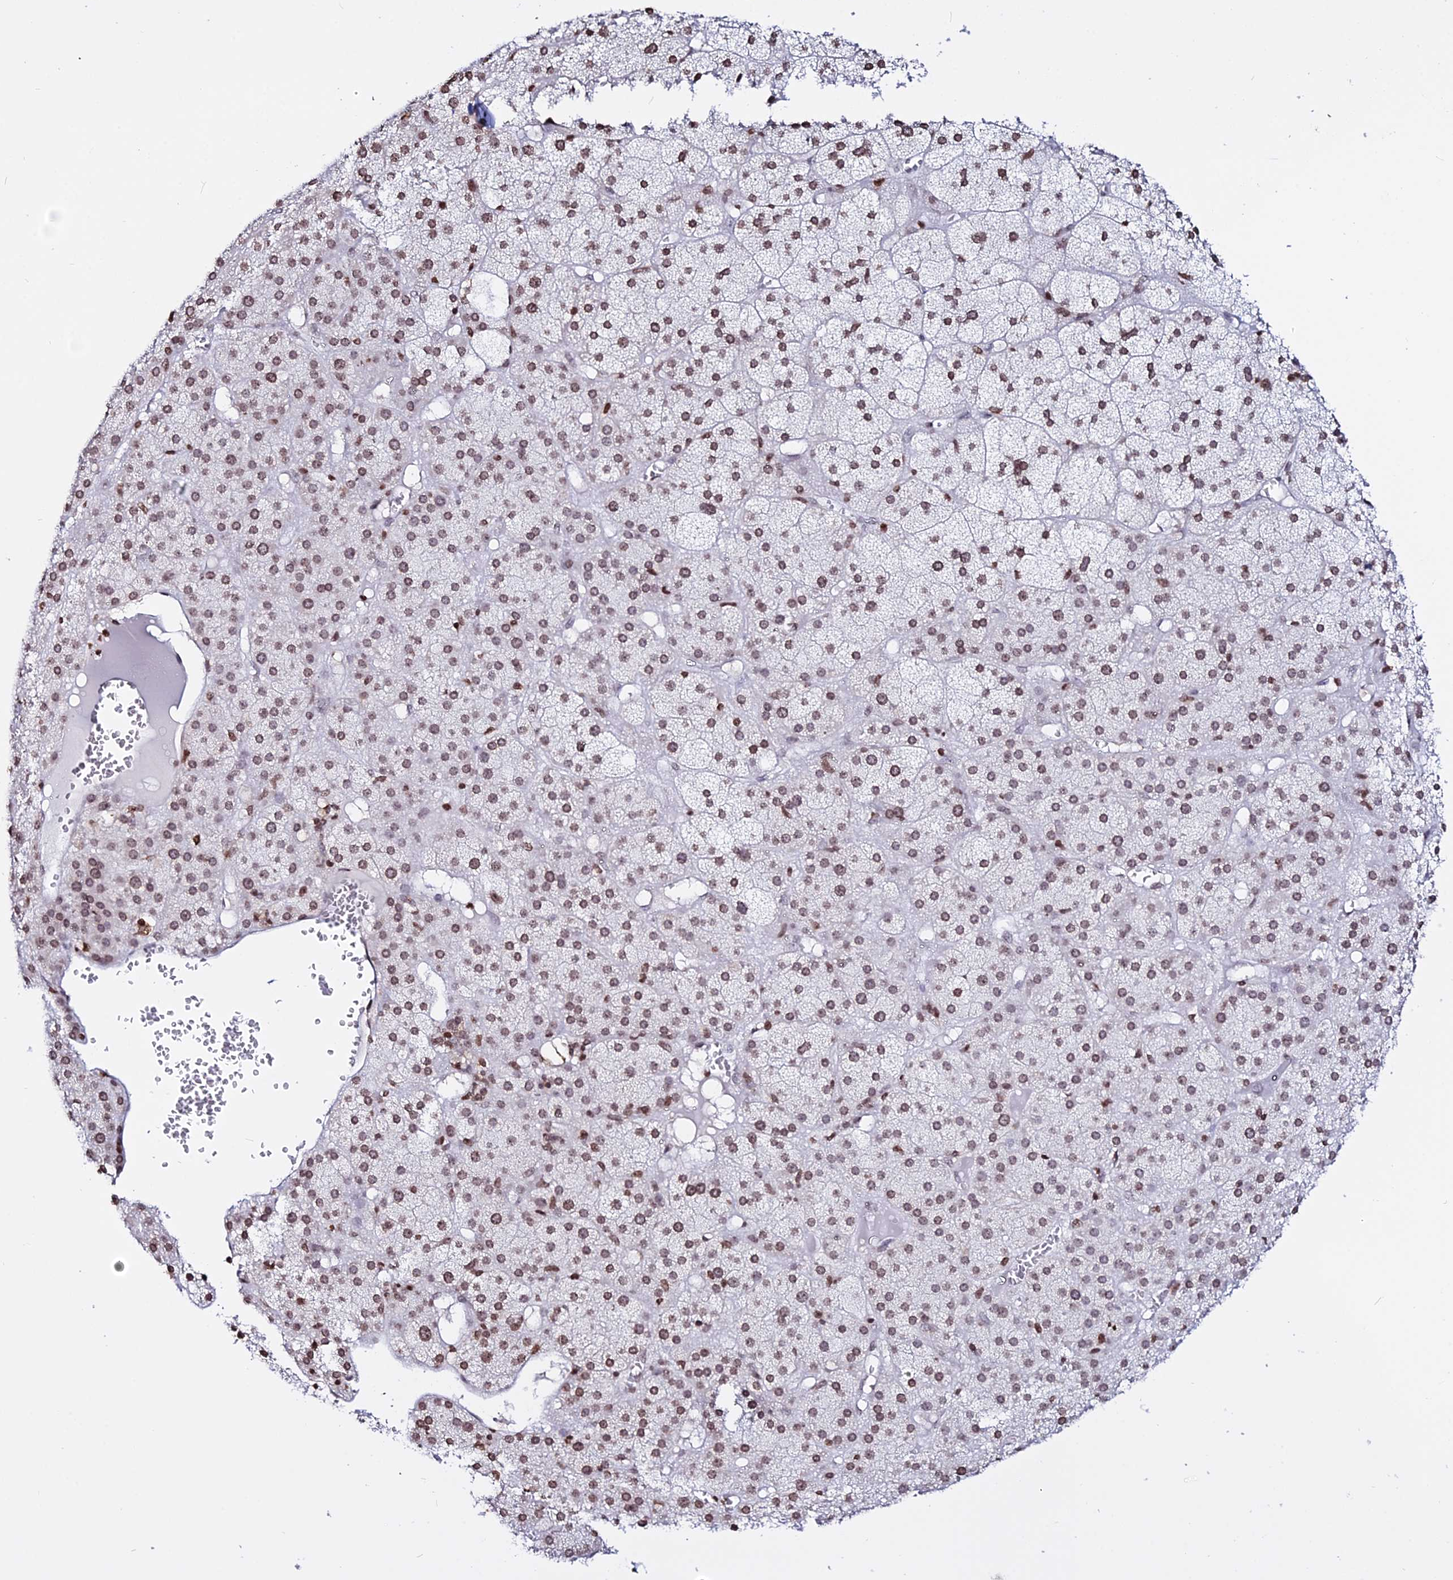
{"staining": {"intensity": "moderate", "quantity": ">75%", "location": "nuclear"}, "tissue": "adrenal gland", "cell_type": "Glandular cells", "image_type": "normal", "snomed": [{"axis": "morphology", "description": "Normal tissue, NOS"}, {"axis": "topography", "description": "Adrenal gland"}], "caption": "About >75% of glandular cells in unremarkable human adrenal gland demonstrate moderate nuclear protein expression as visualized by brown immunohistochemical staining.", "gene": "ENSG00000282988", "patient": {"sex": "female", "age": 61}}